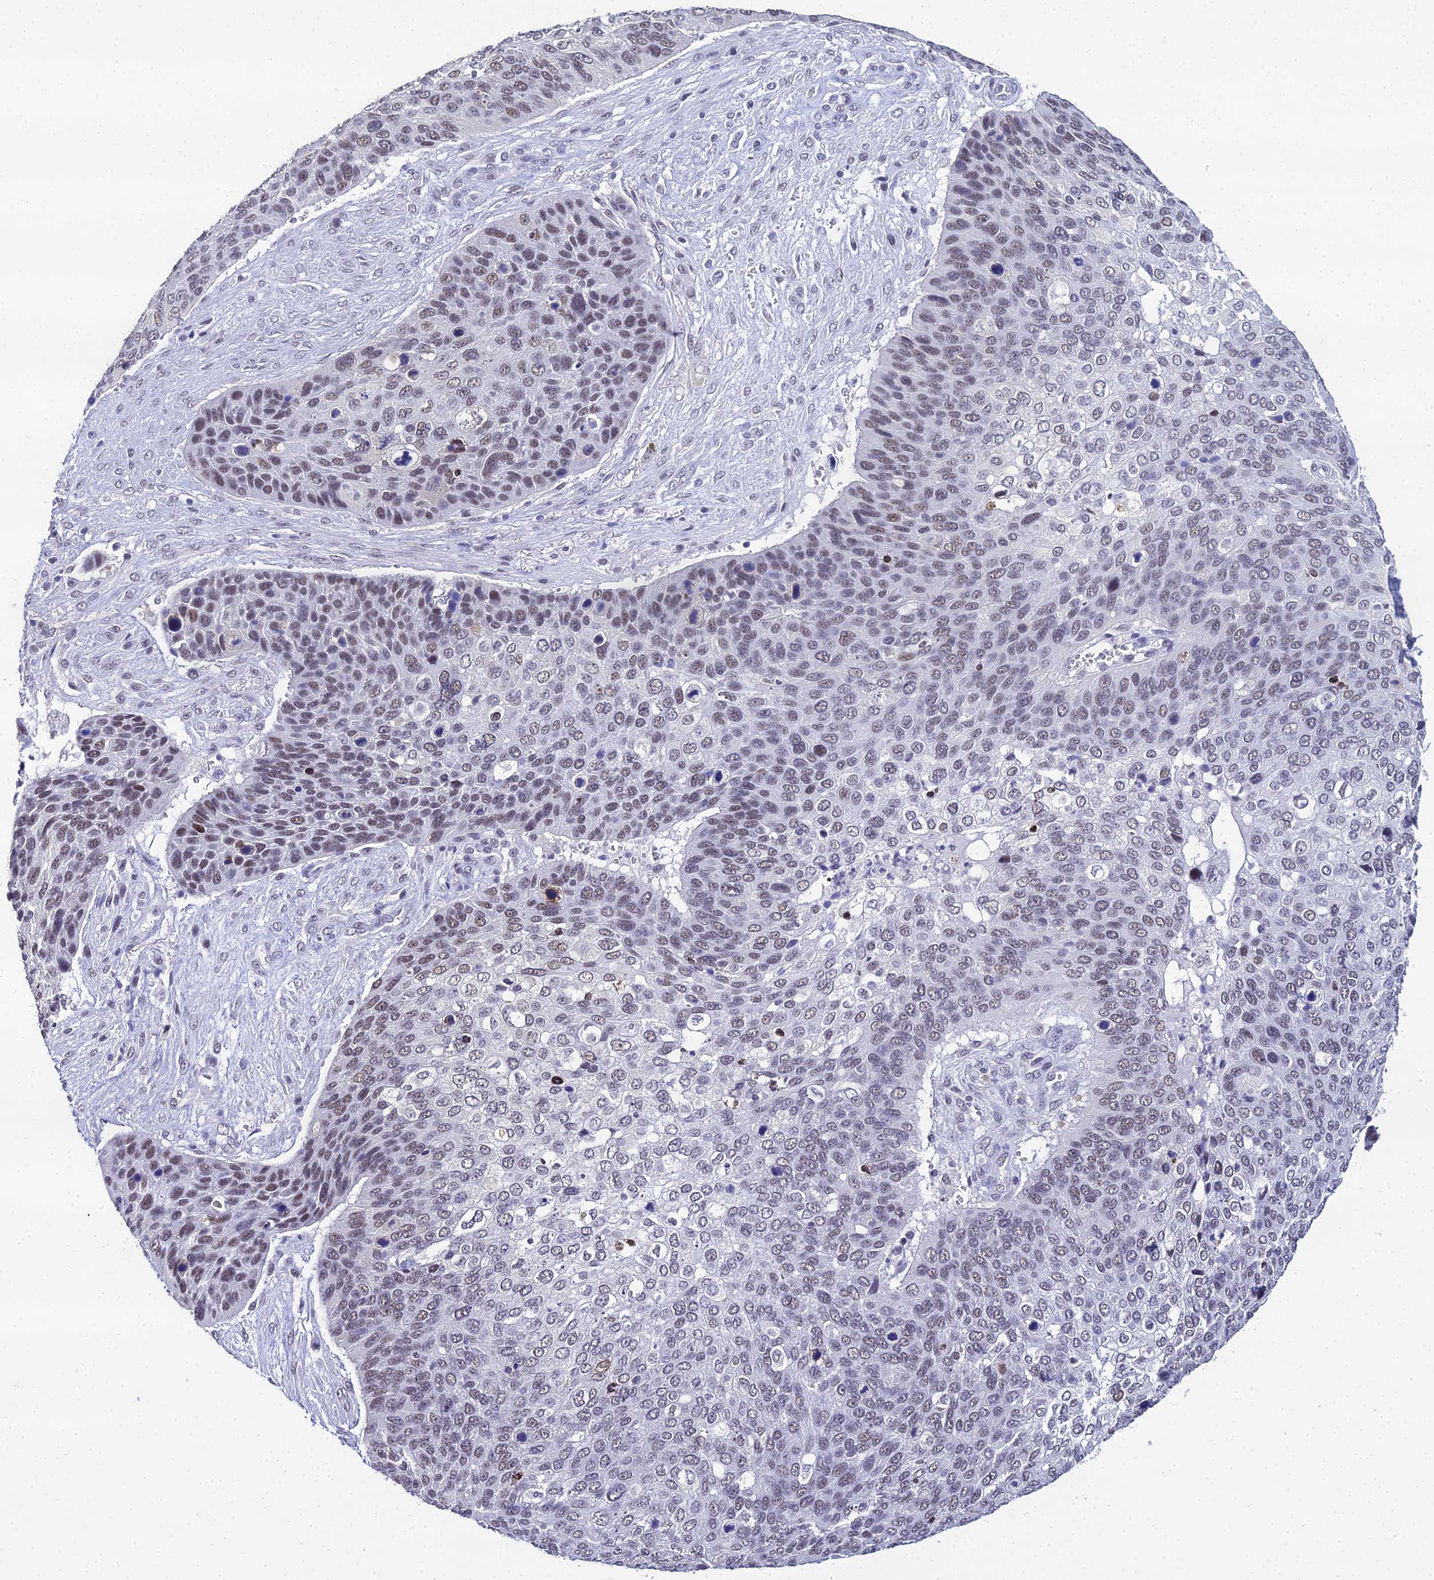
{"staining": {"intensity": "weak", "quantity": "25%-75%", "location": "nuclear"}, "tissue": "skin cancer", "cell_type": "Tumor cells", "image_type": "cancer", "snomed": [{"axis": "morphology", "description": "Basal cell carcinoma"}, {"axis": "topography", "description": "Skin"}], "caption": "Protein staining of skin cancer tissue displays weak nuclear expression in approximately 25%-75% of tumor cells.", "gene": "PPP4R2", "patient": {"sex": "female", "age": 74}}